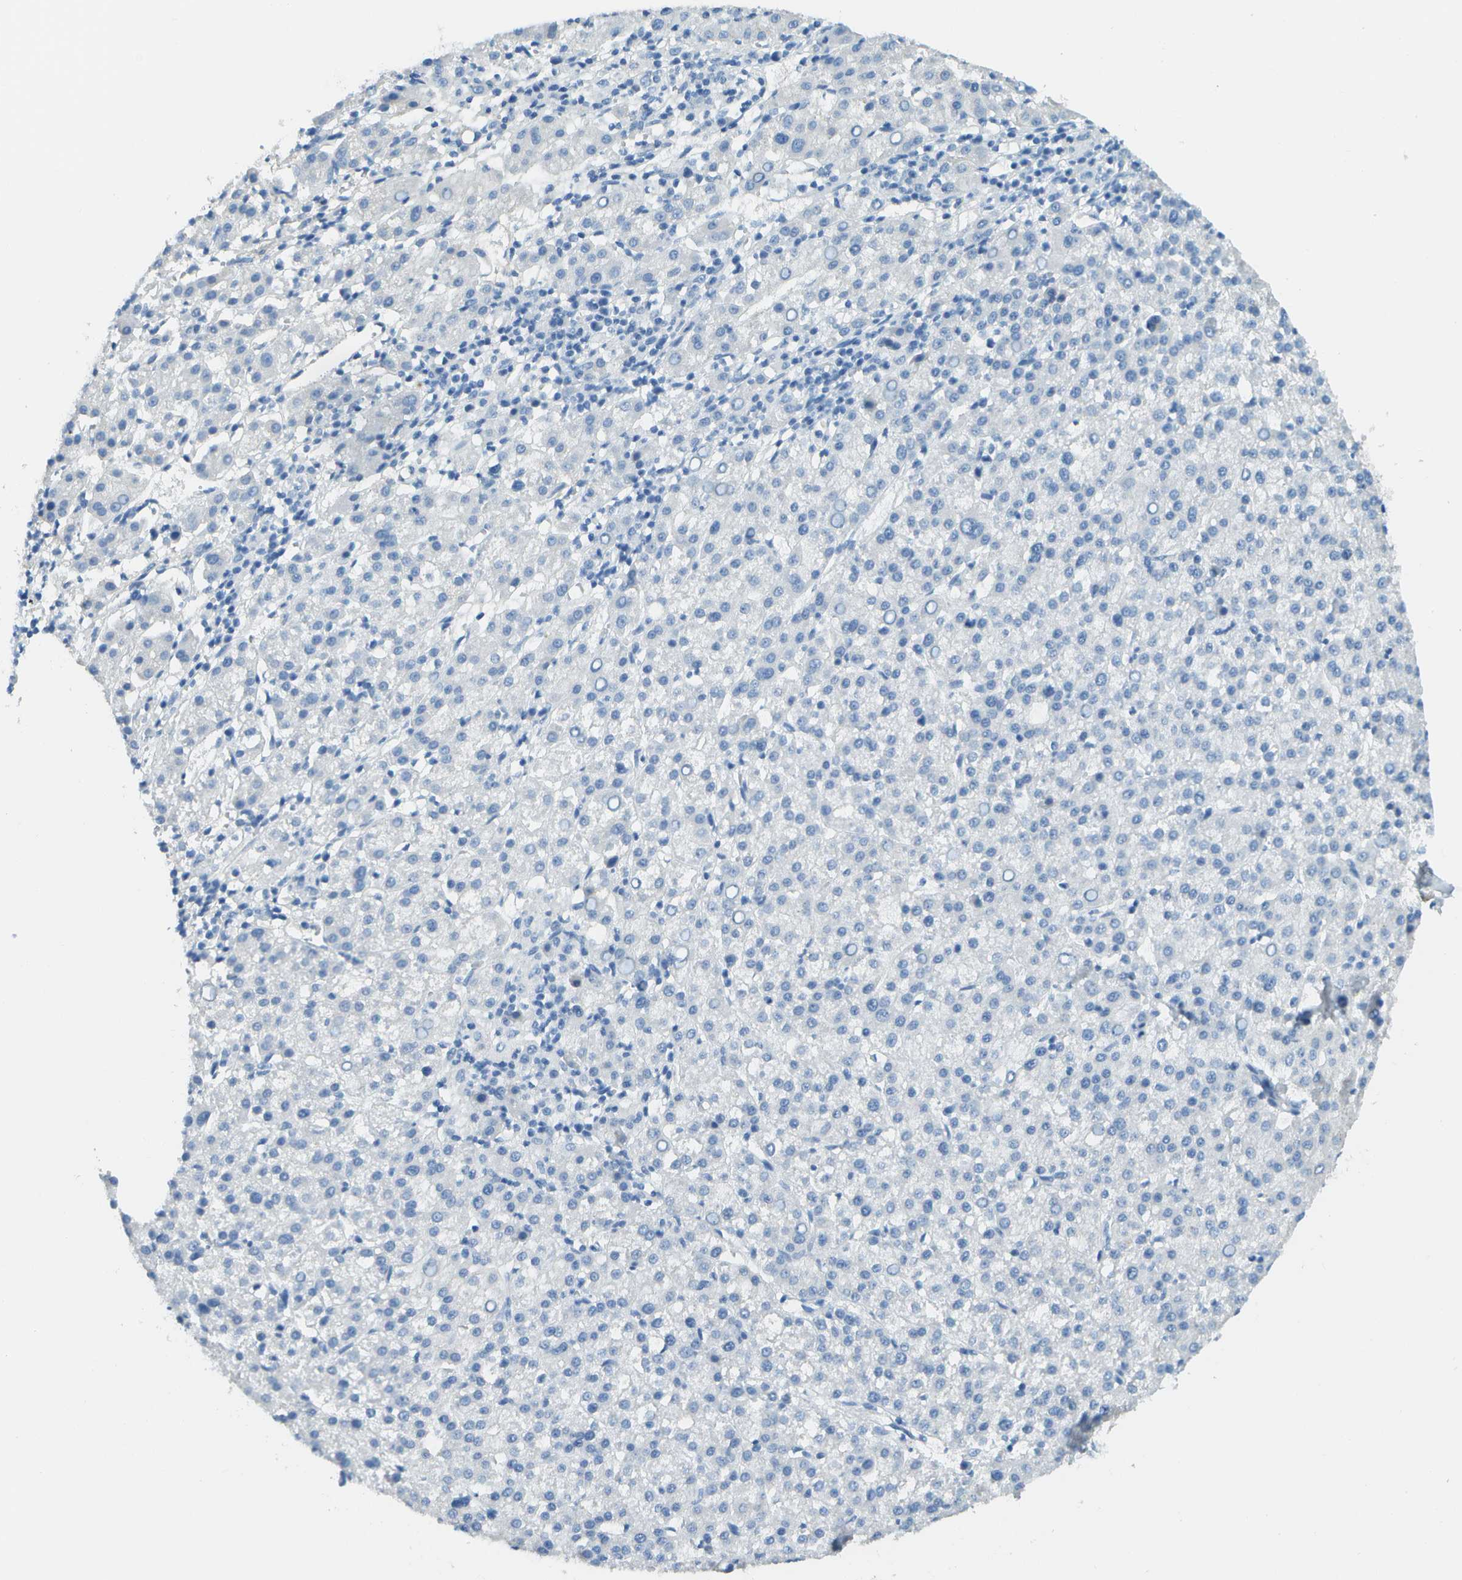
{"staining": {"intensity": "negative", "quantity": "none", "location": "none"}, "tissue": "liver cancer", "cell_type": "Tumor cells", "image_type": "cancer", "snomed": [{"axis": "morphology", "description": "Carcinoma, Hepatocellular, NOS"}, {"axis": "topography", "description": "Liver"}], "caption": "A photomicrograph of human liver cancer is negative for staining in tumor cells.", "gene": "C1S", "patient": {"sex": "female", "age": 58}}